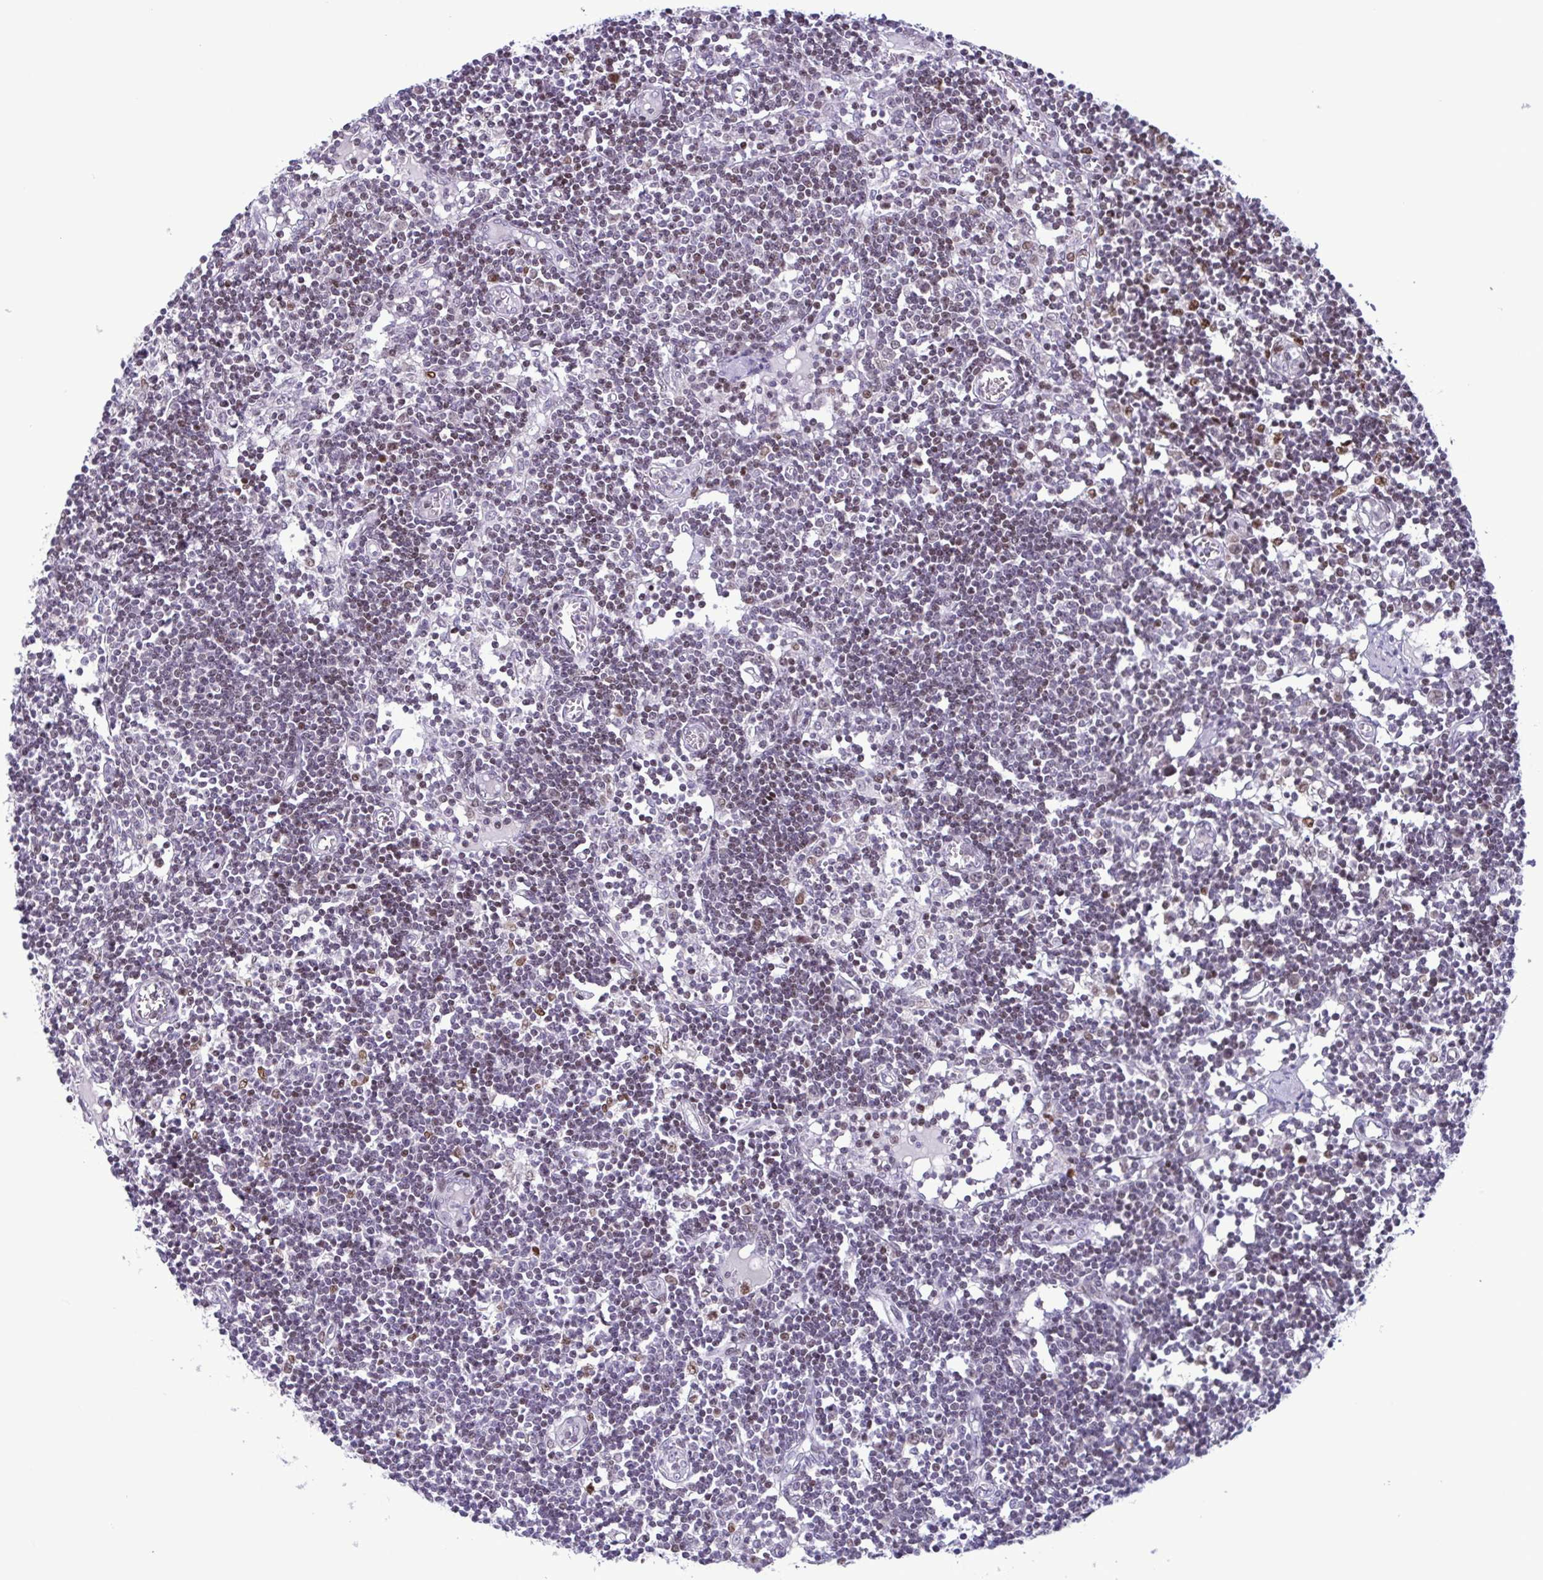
{"staining": {"intensity": "moderate", "quantity": "<25%", "location": "nuclear"}, "tissue": "lymph node", "cell_type": "Germinal center cells", "image_type": "normal", "snomed": [{"axis": "morphology", "description": "Normal tissue, NOS"}, {"axis": "topography", "description": "Lymph node"}], "caption": "Normal lymph node exhibits moderate nuclear positivity in about <25% of germinal center cells.", "gene": "IRF1", "patient": {"sex": "female", "age": 11}}